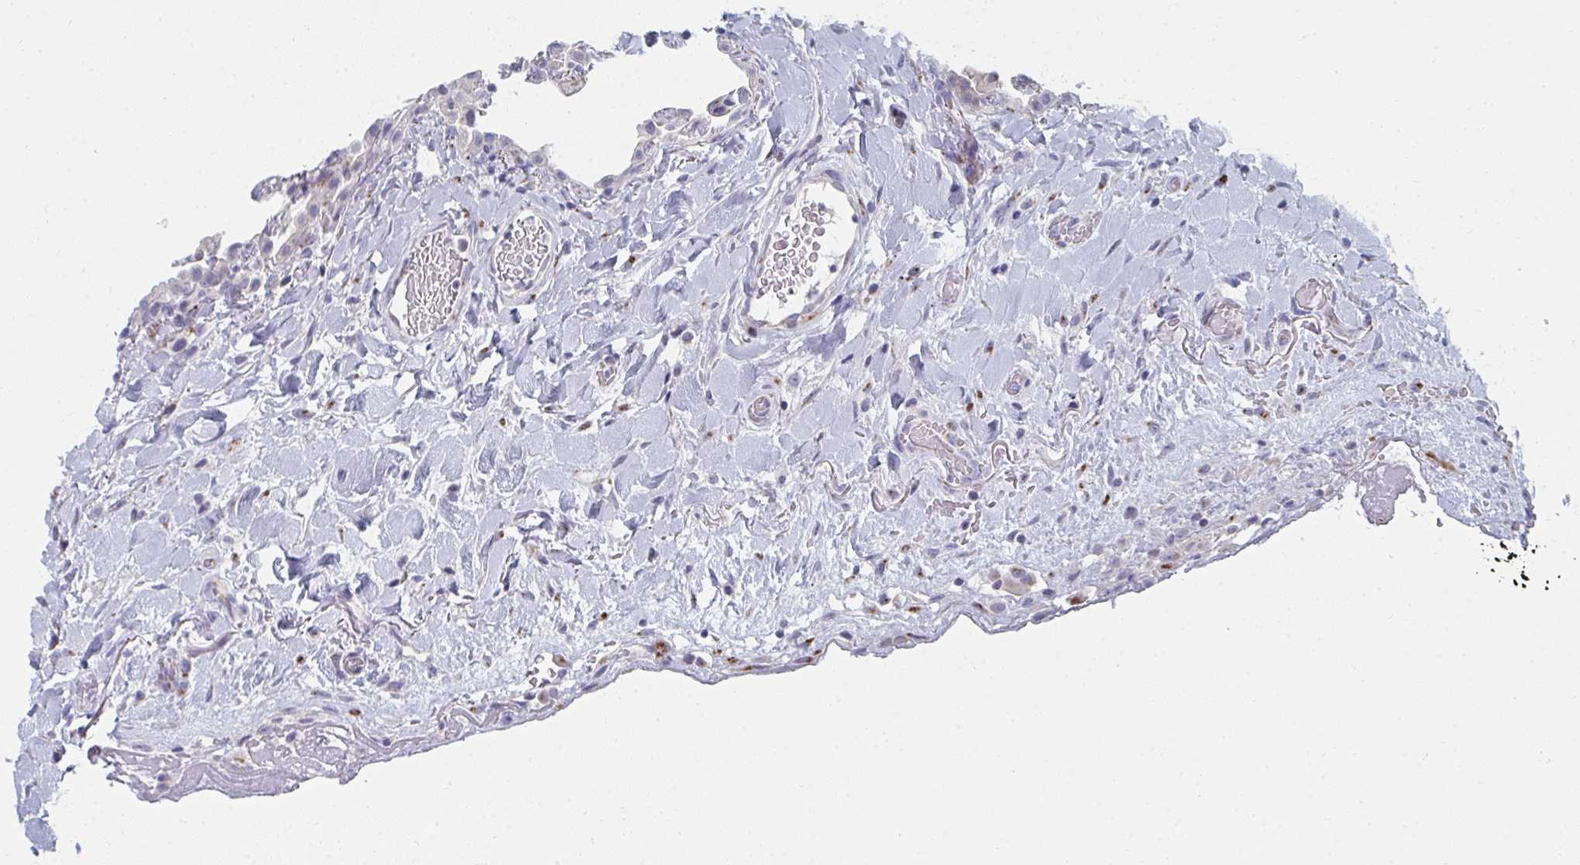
{"staining": {"intensity": "negative", "quantity": "none", "location": "none"}, "tissue": "lung", "cell_type": "Alveolar cells", "image_type": "normal", "snomed": [{"axis": "morphology", "description": "Normal tissue, NOS"}, {"axis": "topography", "description": "Lung"}], "caption": "The micrograph shows no significant expression in alveolar cells of lung. (Stains: DAB immunohistochemistry (IHC) with hematoxylin counter stain, Microscopy: brightfield microscopy at high magnification).", "gene": "PSMG1", "patient": {"sex": "female", "age": 57}}